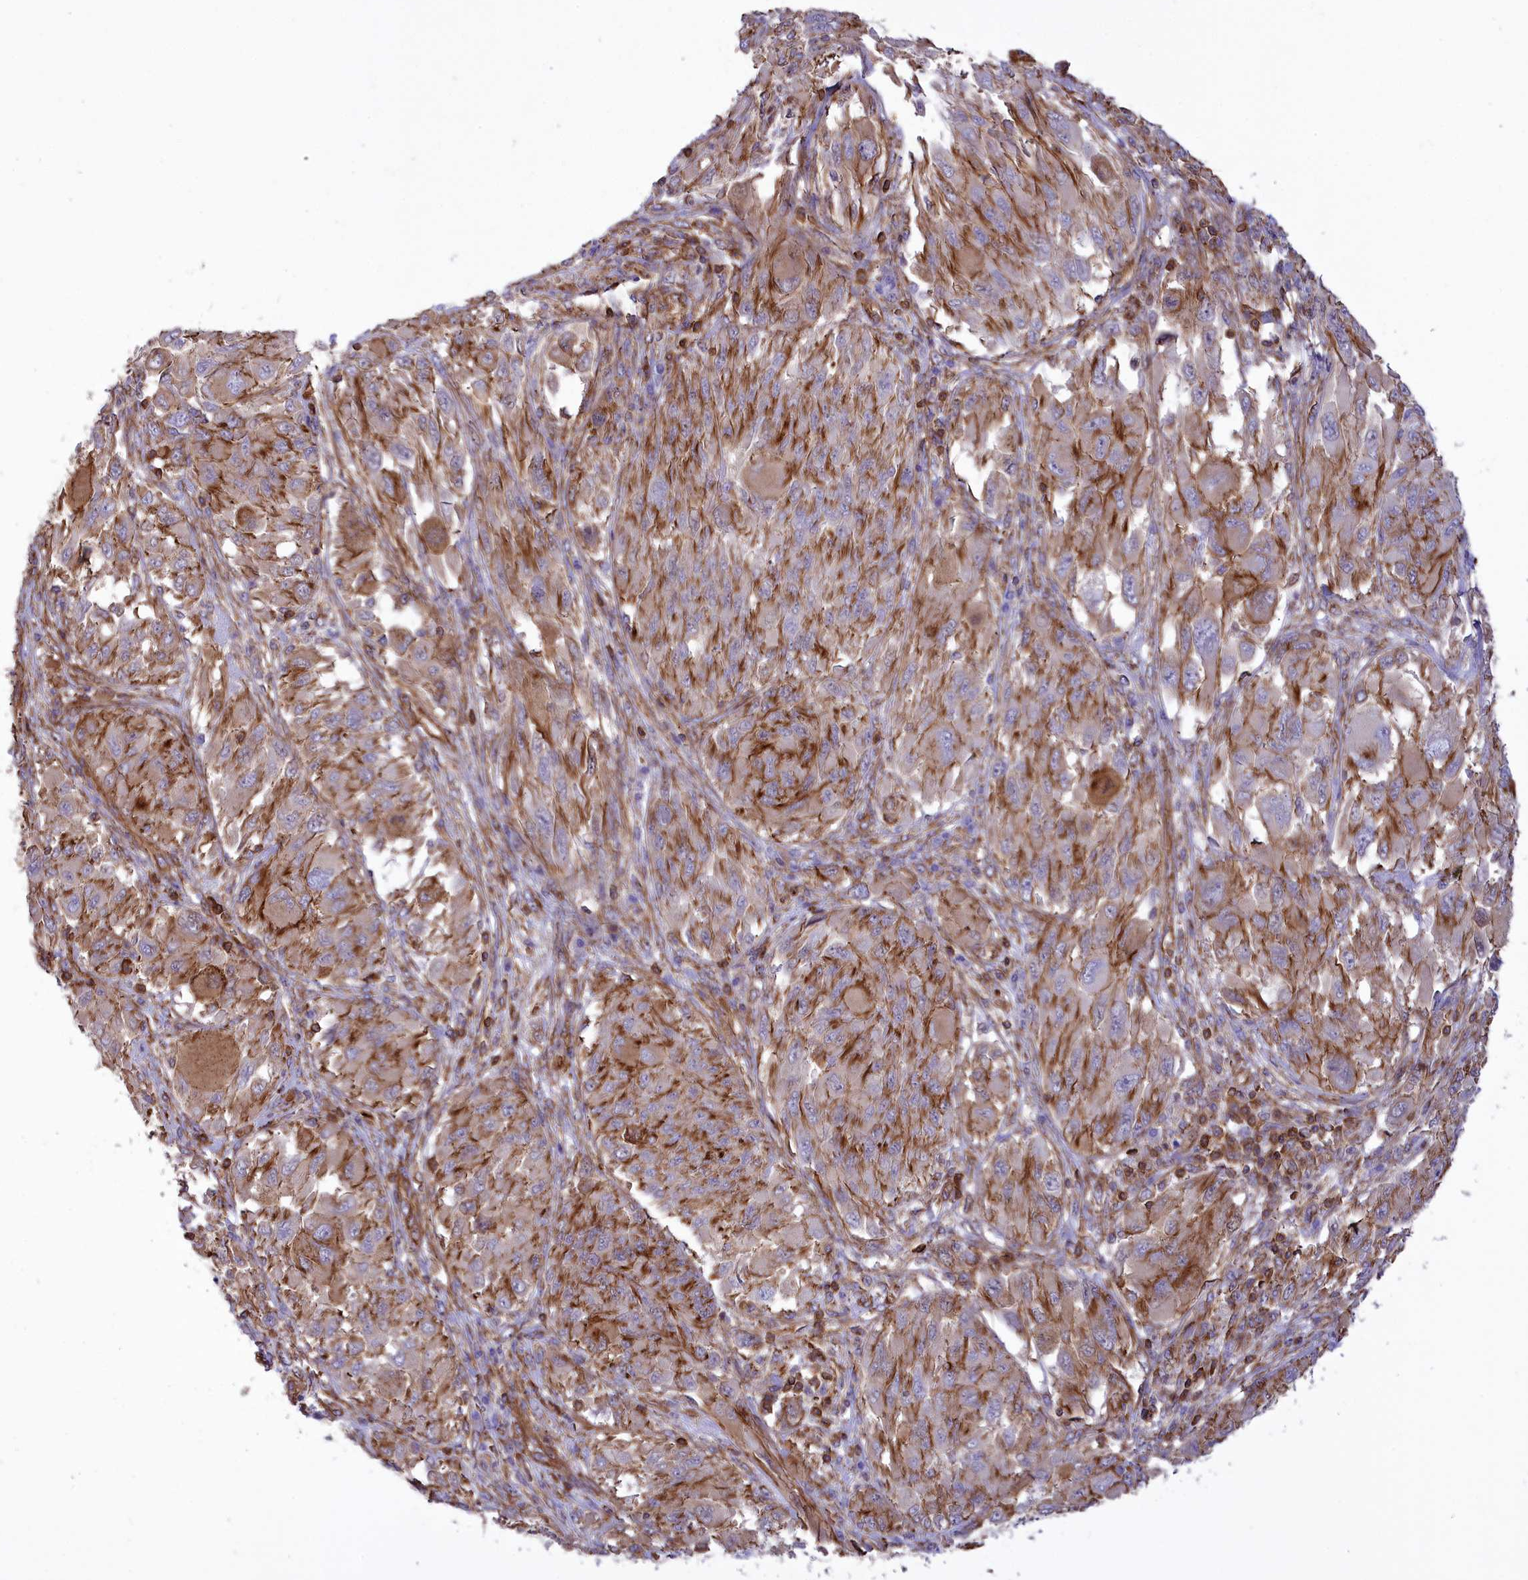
{"staining": {"intensity": "moderate", "quantity": "25%-75%", "location": "cytoplasmic/membranous"}, "tissue": "melanoma", "cell_type": "Tumor cells", "image_type": "cancer", "snomed": [{"axis": "morphology", "description": "Malignant melanoma, NOS"}, {"axis": "topography", "description": "Skin"}], "caption": "Human melanoma stained with a brown dye exhibits moderate cytoplasmic/membranous positive expression in about 25%-75% of tumor cells.", "gene": "SEPTIN9", "patient": {"sex": "female", "age": 91}}